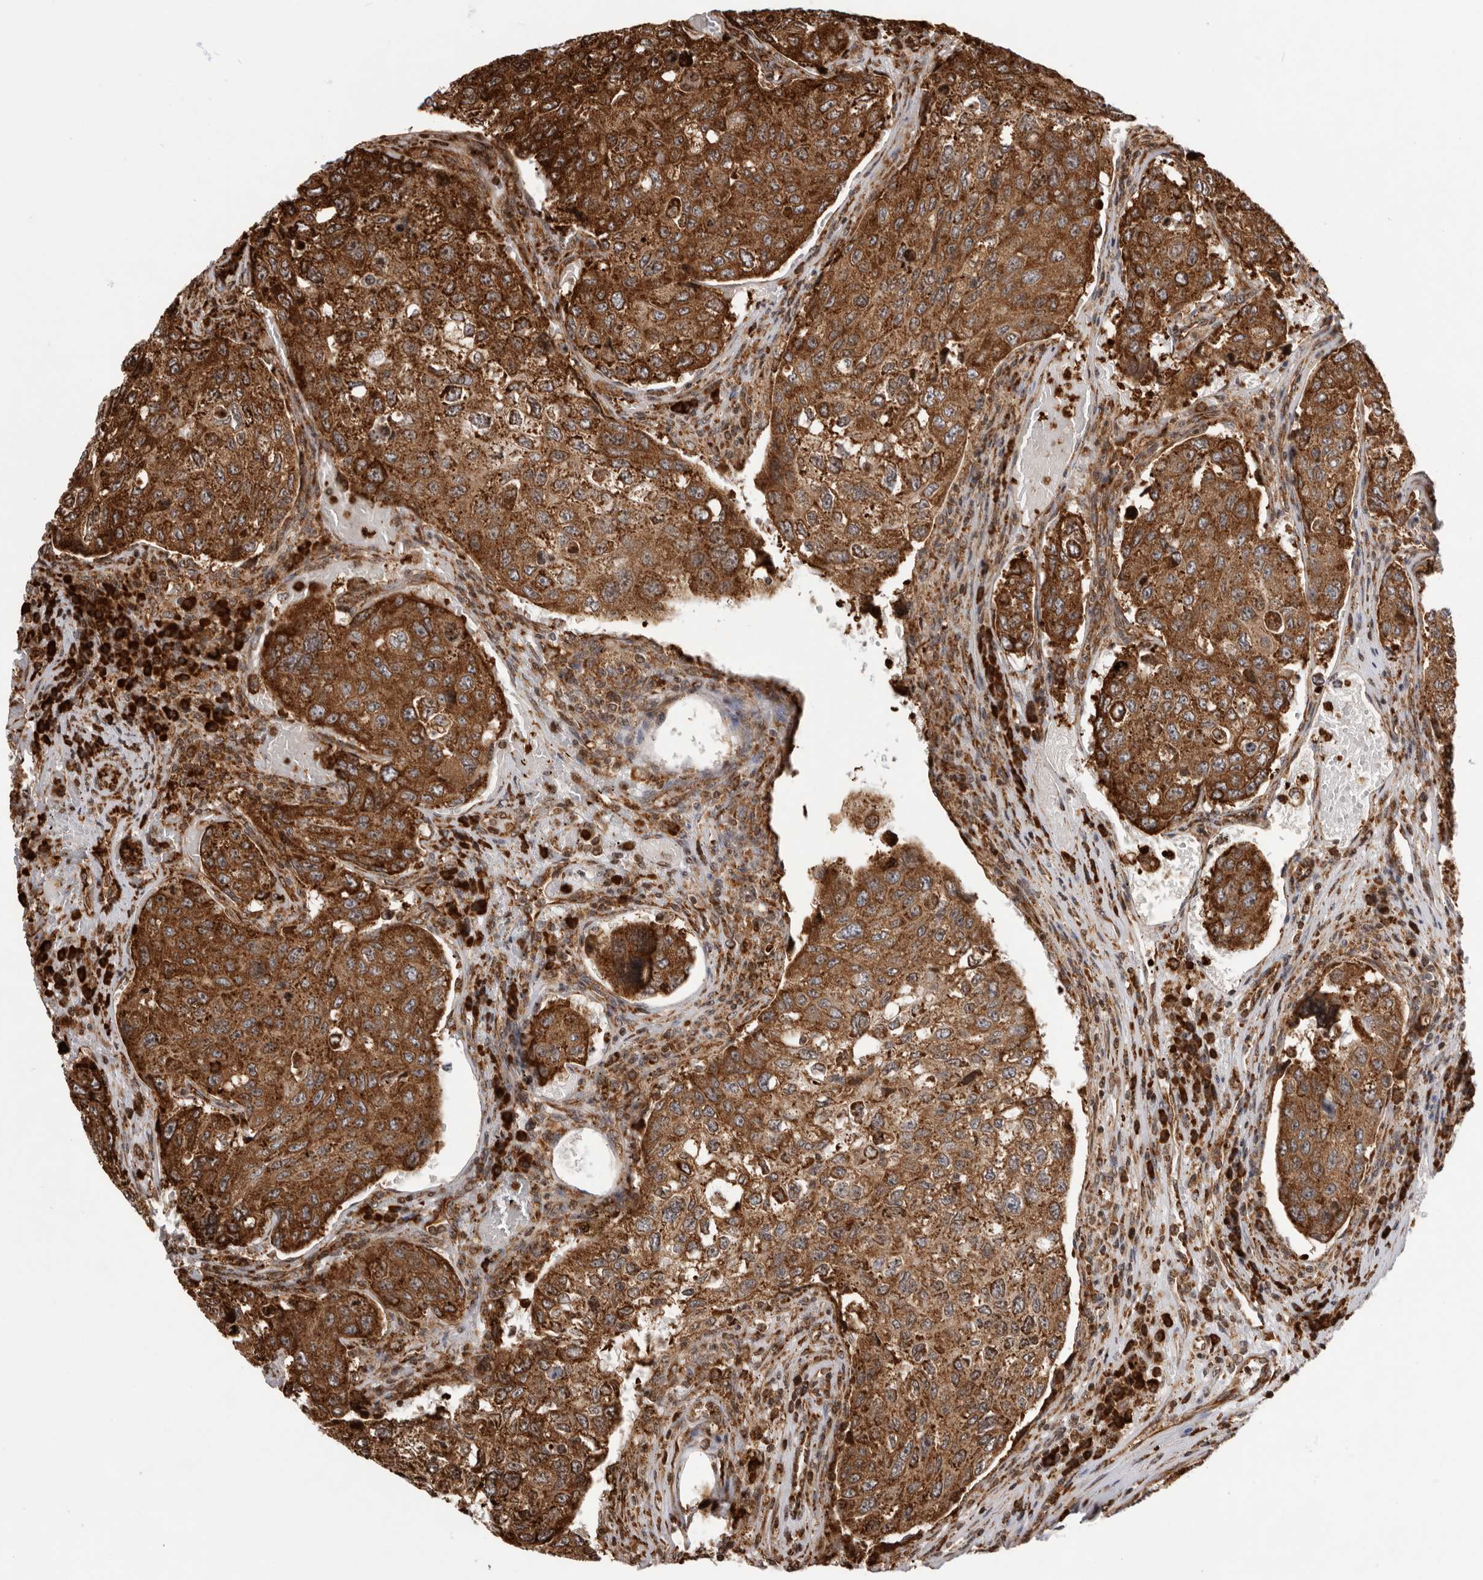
{"staining": {"intensity": "strong", "quantity": ">75%", "location": "cytoplasmic/membranous"}, "tissue": "urothelial cancer", "cell_type": "Tumor cells", "image_type": "cancer", "snomed": [{"axis": "morphology", "description": "Urothelial carcinoma, High grade"}, {"axis": "topography", "description": "Lymph node"}, {"axis": "topography", "description": "Urinary bladder"}], "caption": "The immunohistochemical stain labels strong cytoplasmic/membranous staining in tumor cells of urothelial cancer tissue.", "gene": "FZD3", "patient": {"sex": "male", "age": 51}}